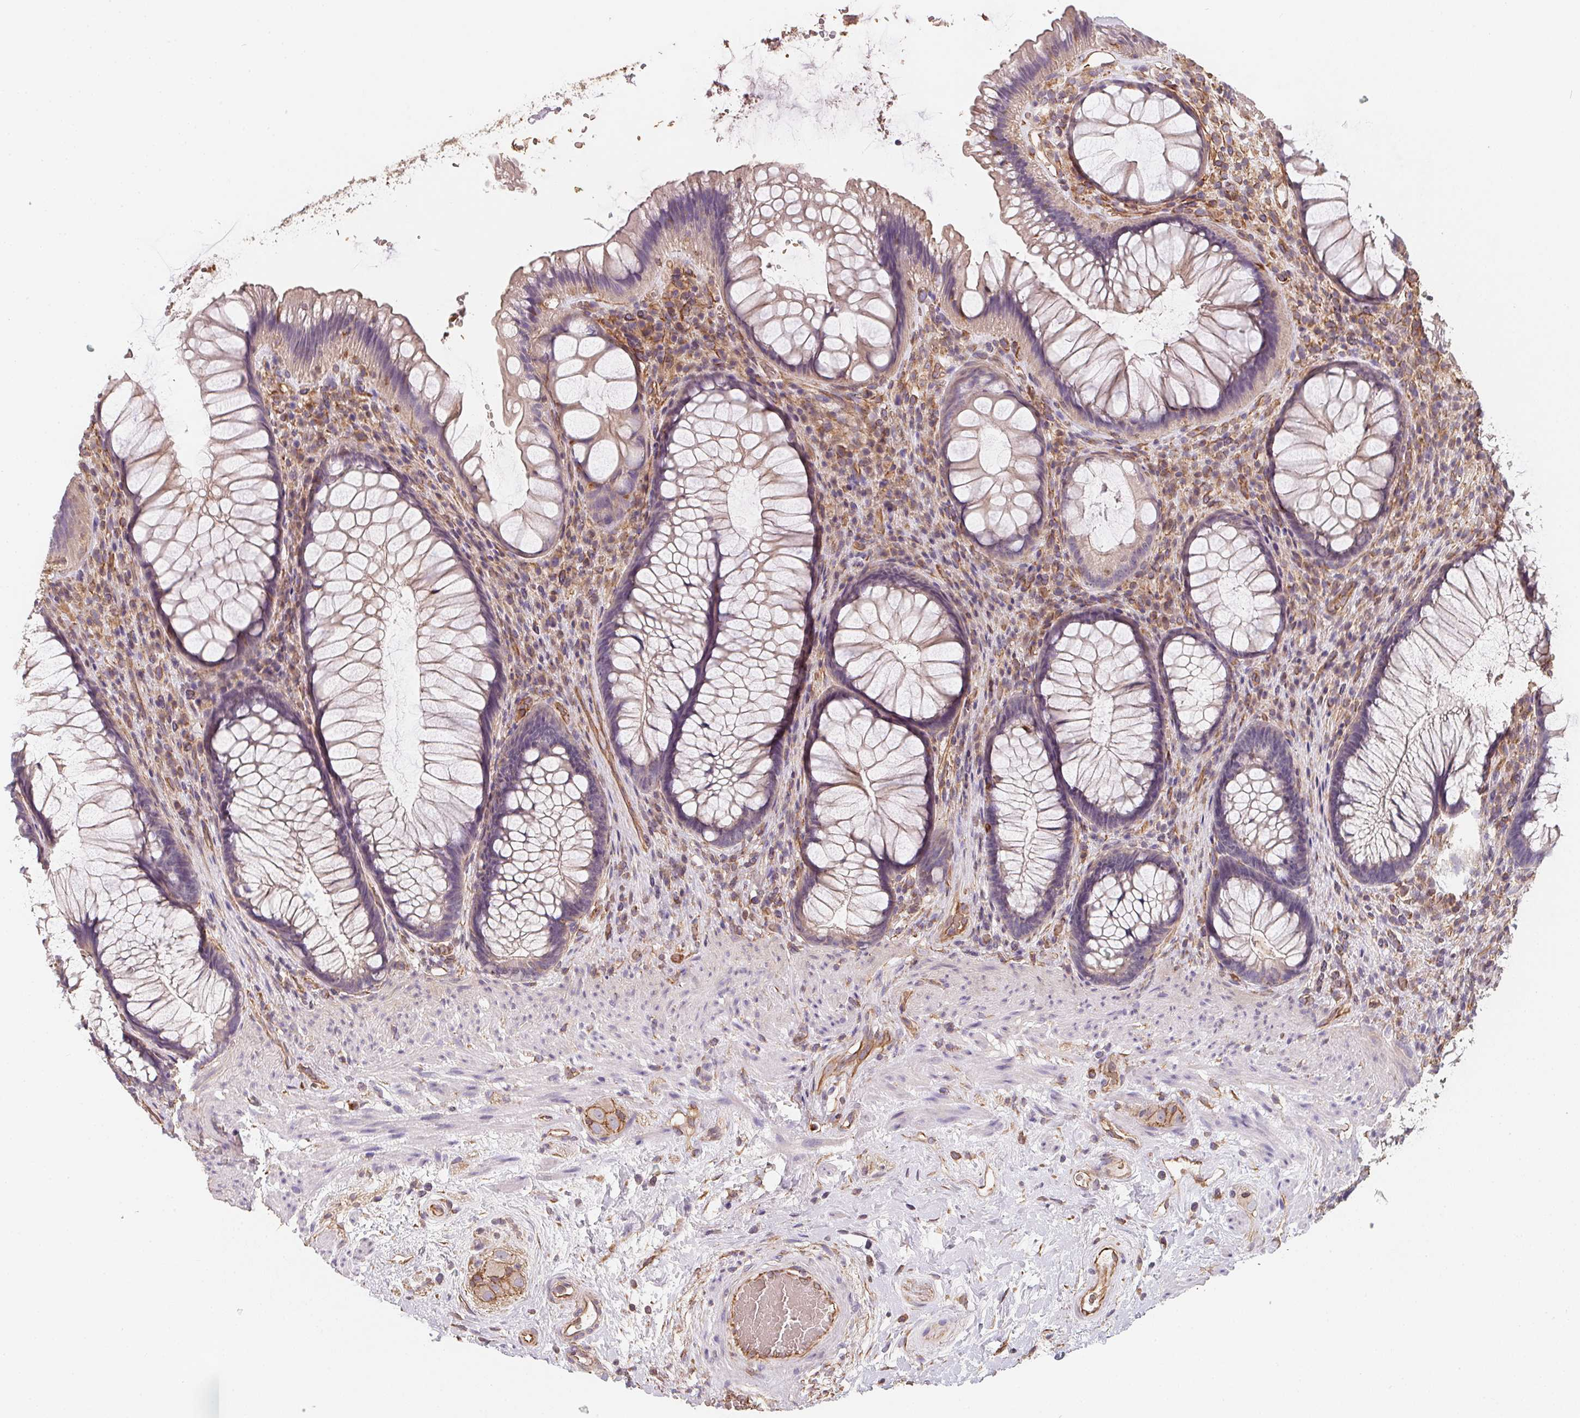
{"staining": {"intensity": "weak", "quantity": "25%-75%", "location": "cytoplasmic/membranous"}, "tissue": "rectum", "cell_type": "Glandular cells", "image_type": "normal", "snomed": [{"axis": "morphology", "description": "Normal tissue, NOS"}, {"axis": "topography", "description": "Smooth muscle"}, {"axis": "topography", "description": "Rectum"}], "caption": "Immunohistochemistry (IHC) micrograph of benign rectum stained for a protein (brown), which exhibits low levels of weak cytoplasmic/membranous staining in approximately 25%-75% of glandular cells.", "gene": "TBKBP1", "patient": {"sex": "male", "age": 53}}